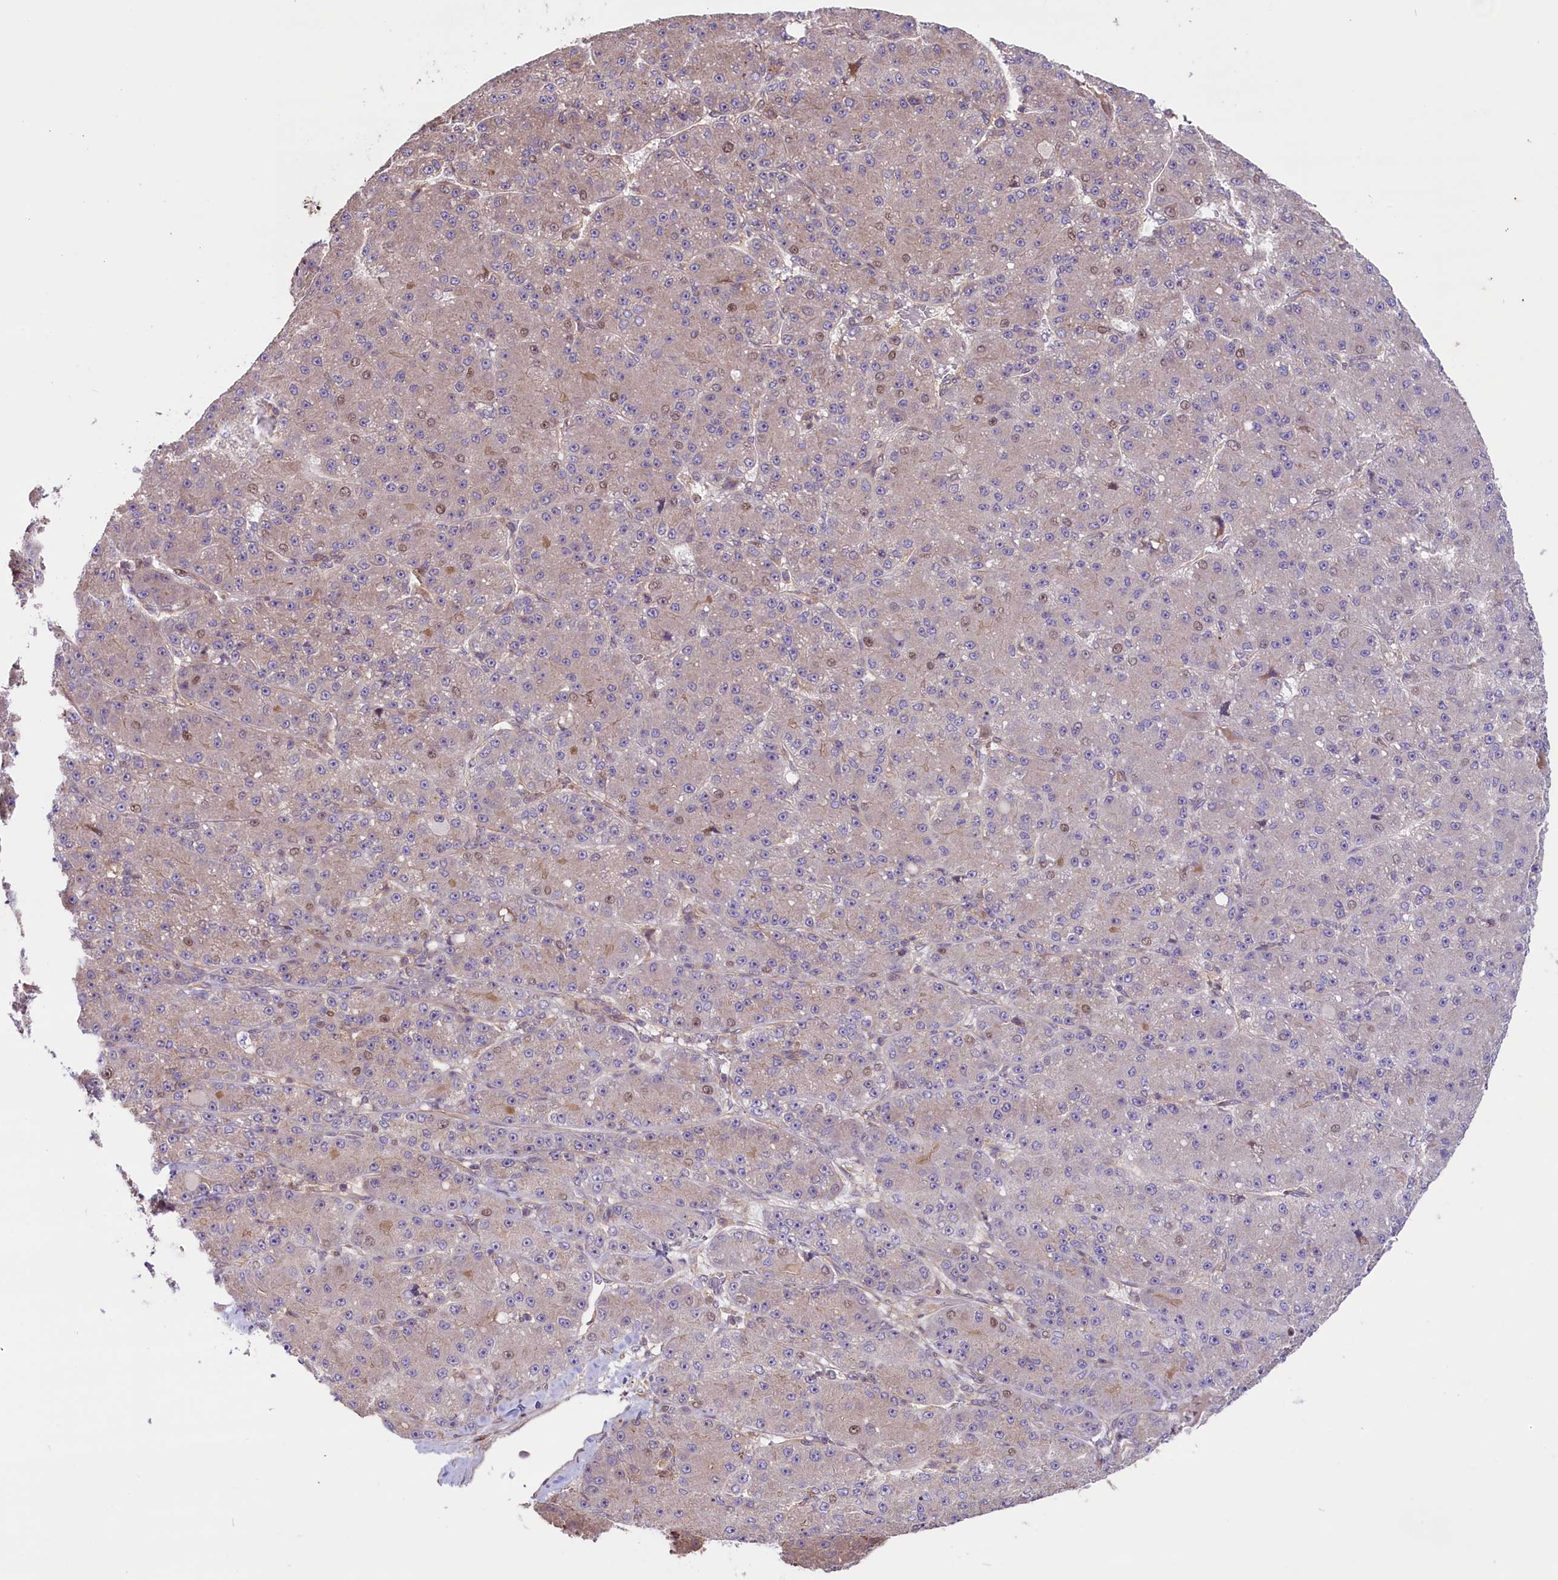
{"staining": {"intensity": "weak", "quantity": "<25%", "location": "cytoplasmic/membranous"}, "tissue": "liver cancer", "cell_type": "Tumor cells", "image_type": "cancer", "snomed": [{"axis": "morphology", "description": "Carcinoma, Hepatocellular, NOS"}, {"axis": "topography", "description": "Liver"}], "caption": "Immunohistochemistry (IHC) of human liver cancer (hepatocellular carcinoma) displays no positivity in tumor cells.", "gene": "RIC8A", "patient": {"sex": "male", "age": 67}}